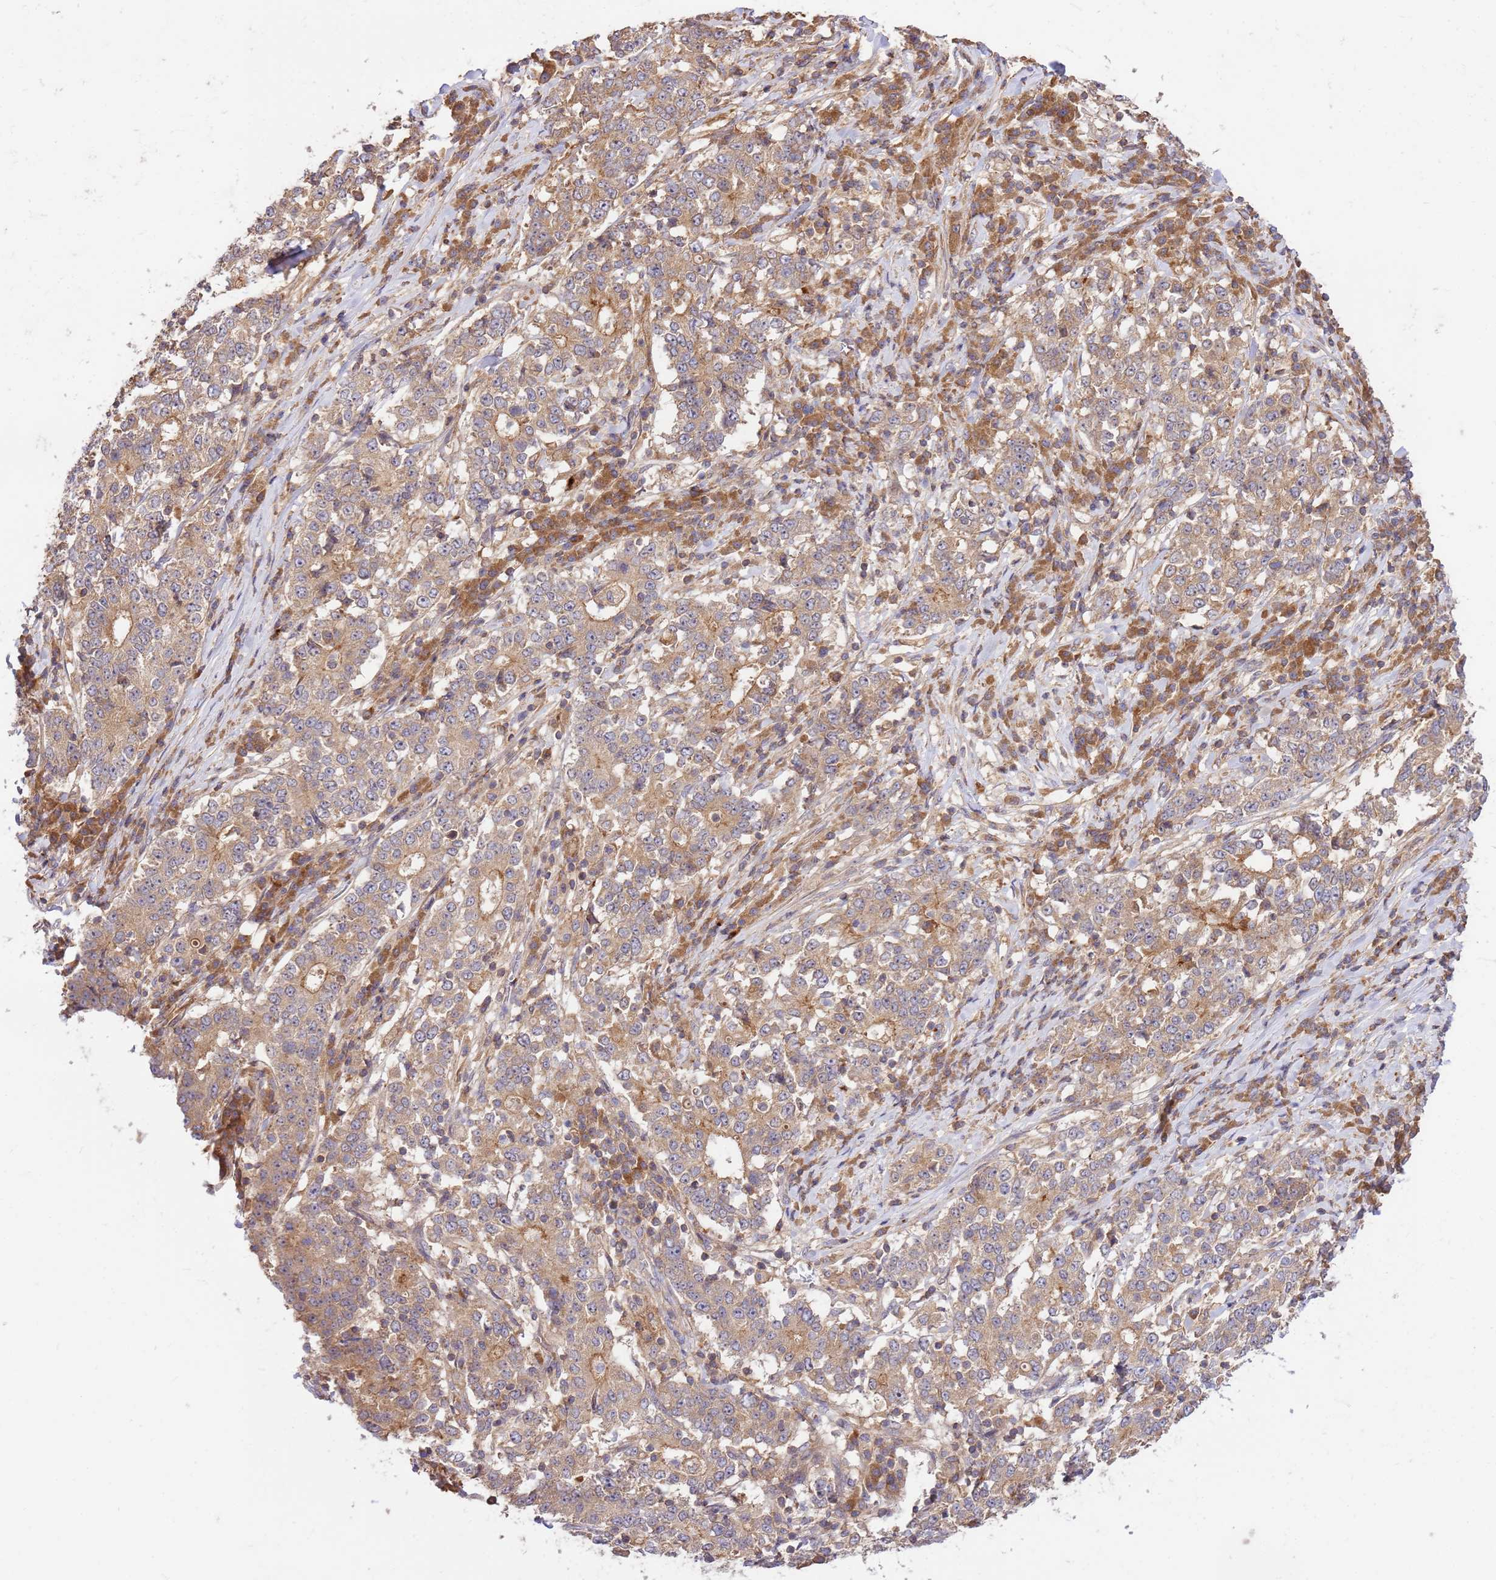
{"staining": {"intensity": "weak", "quantity": ">75%", "location": "cytoplasmic/membranous"}, "tissue": "stomach cancer", "cell_type": "Tumor cells", "image_type": "cancer", "snomed": [{"axis": "morphology", "description": "Adenocarcinoma, NOS"}, {"axis": "topography", "description": "Stomach"}], "caption": "This image exhibits IHC staining of human stomach cancer (adenocarcinoma), with low weak cytoplasmic/membranous positivity in about >75% of tumor cells.", "gene": "GAREM1", "patient": {"sex": "male", "age": 59}}